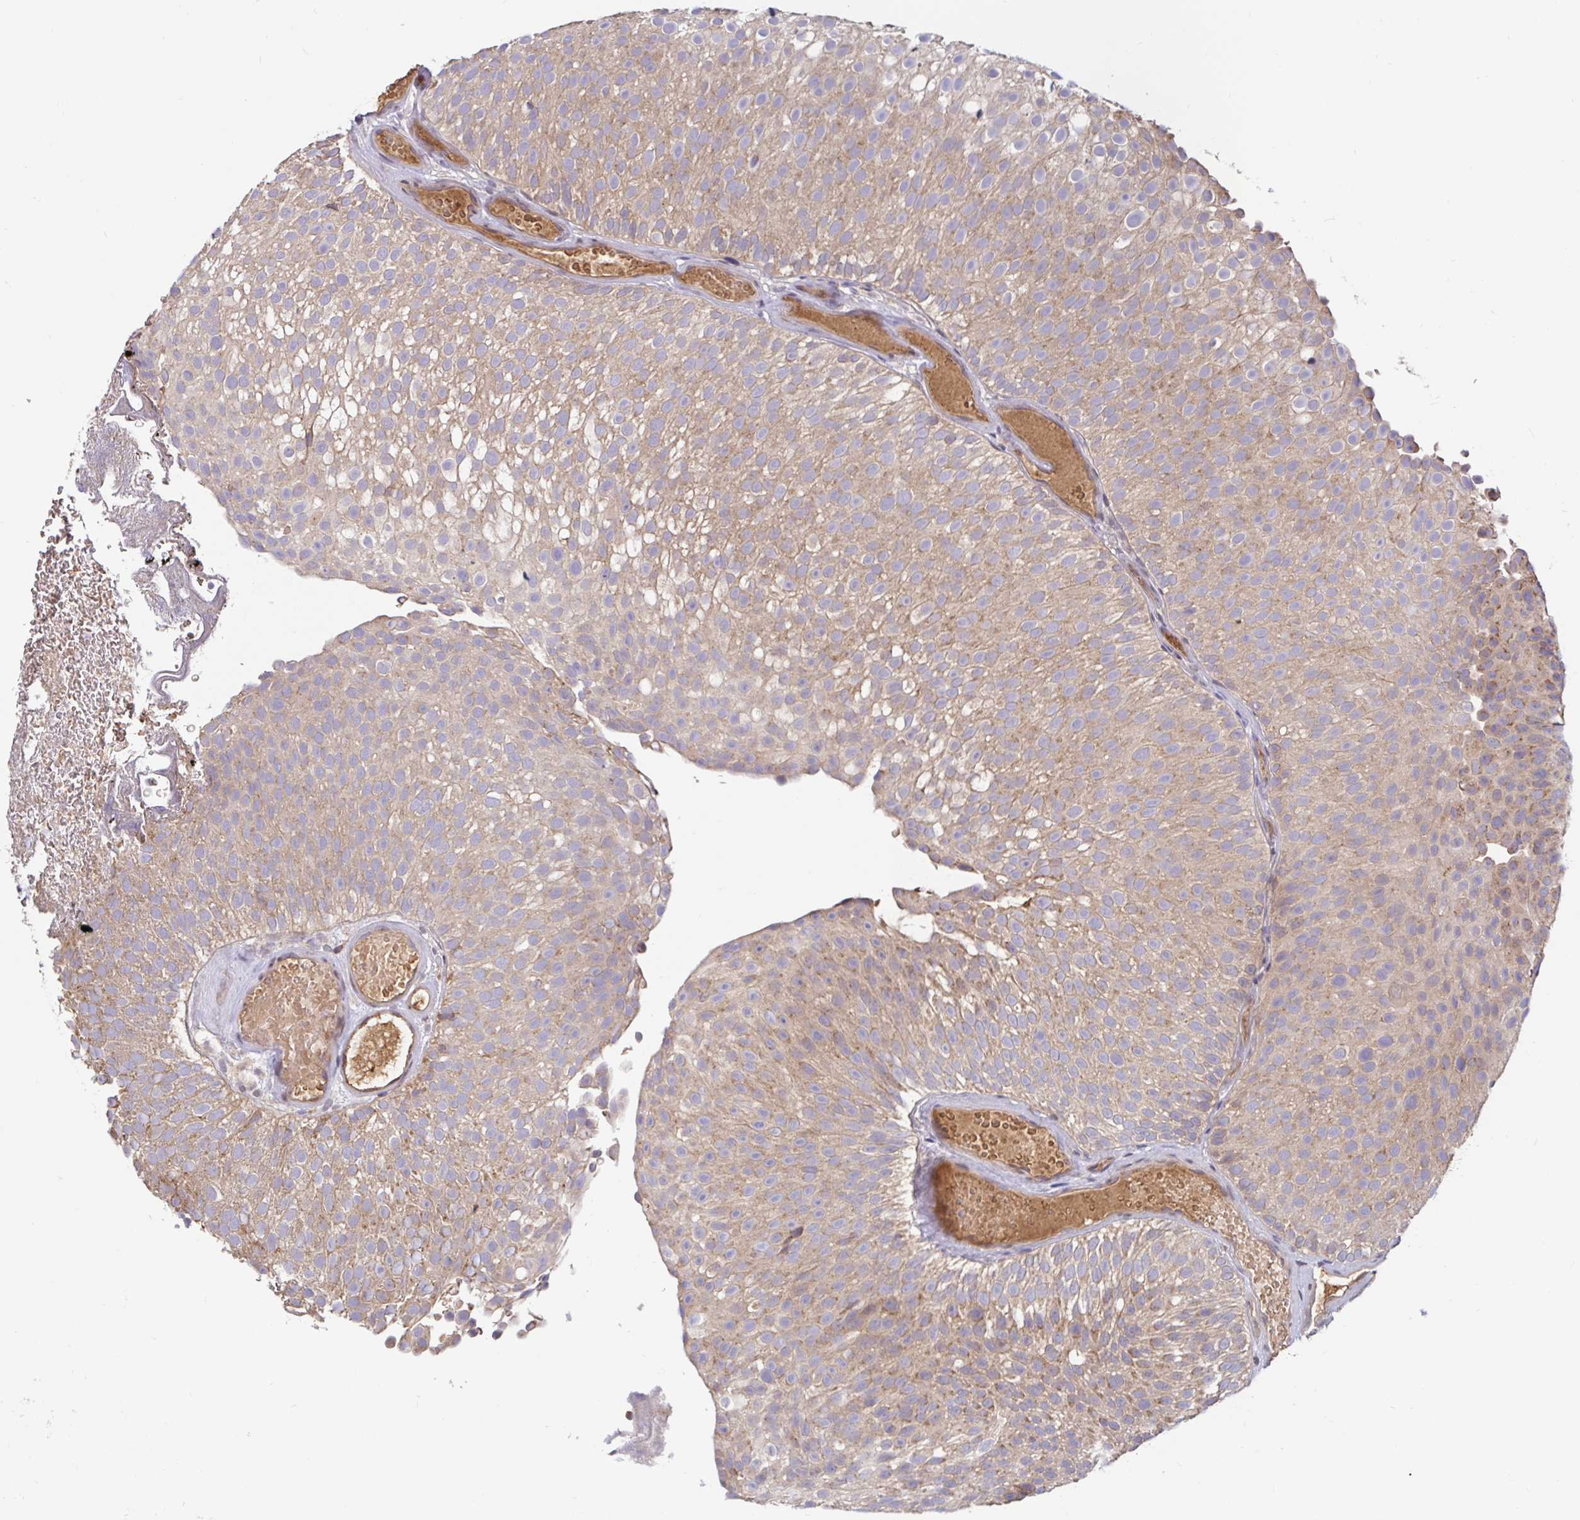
{"staining": {"intensity": "moderate", "quantity": ">75%", "location": "cytoplasmic/membranous"}, "tissue": "urothelial cancer", "cell_type": "Tumor cells", "image_type": "cancer", "snomed": [{"axis": "morphology", "description": "Urothelial carcinoma, Low grade"}, {"axis": "topography", "description": "Urinary bladder"}], "caption": "Protein staining reveals moderate cytoplasmic/membranous positivity in about >75% of tumor cells in urothelial cancer. The staining was performed using DAB (3,3'-diaminobenzidine), with brown indicating positive protein expression. Nuclei are stained blue with hematoxylin.", "gene": "LARP1", "patient": {"sex": "male", "age": 78}}